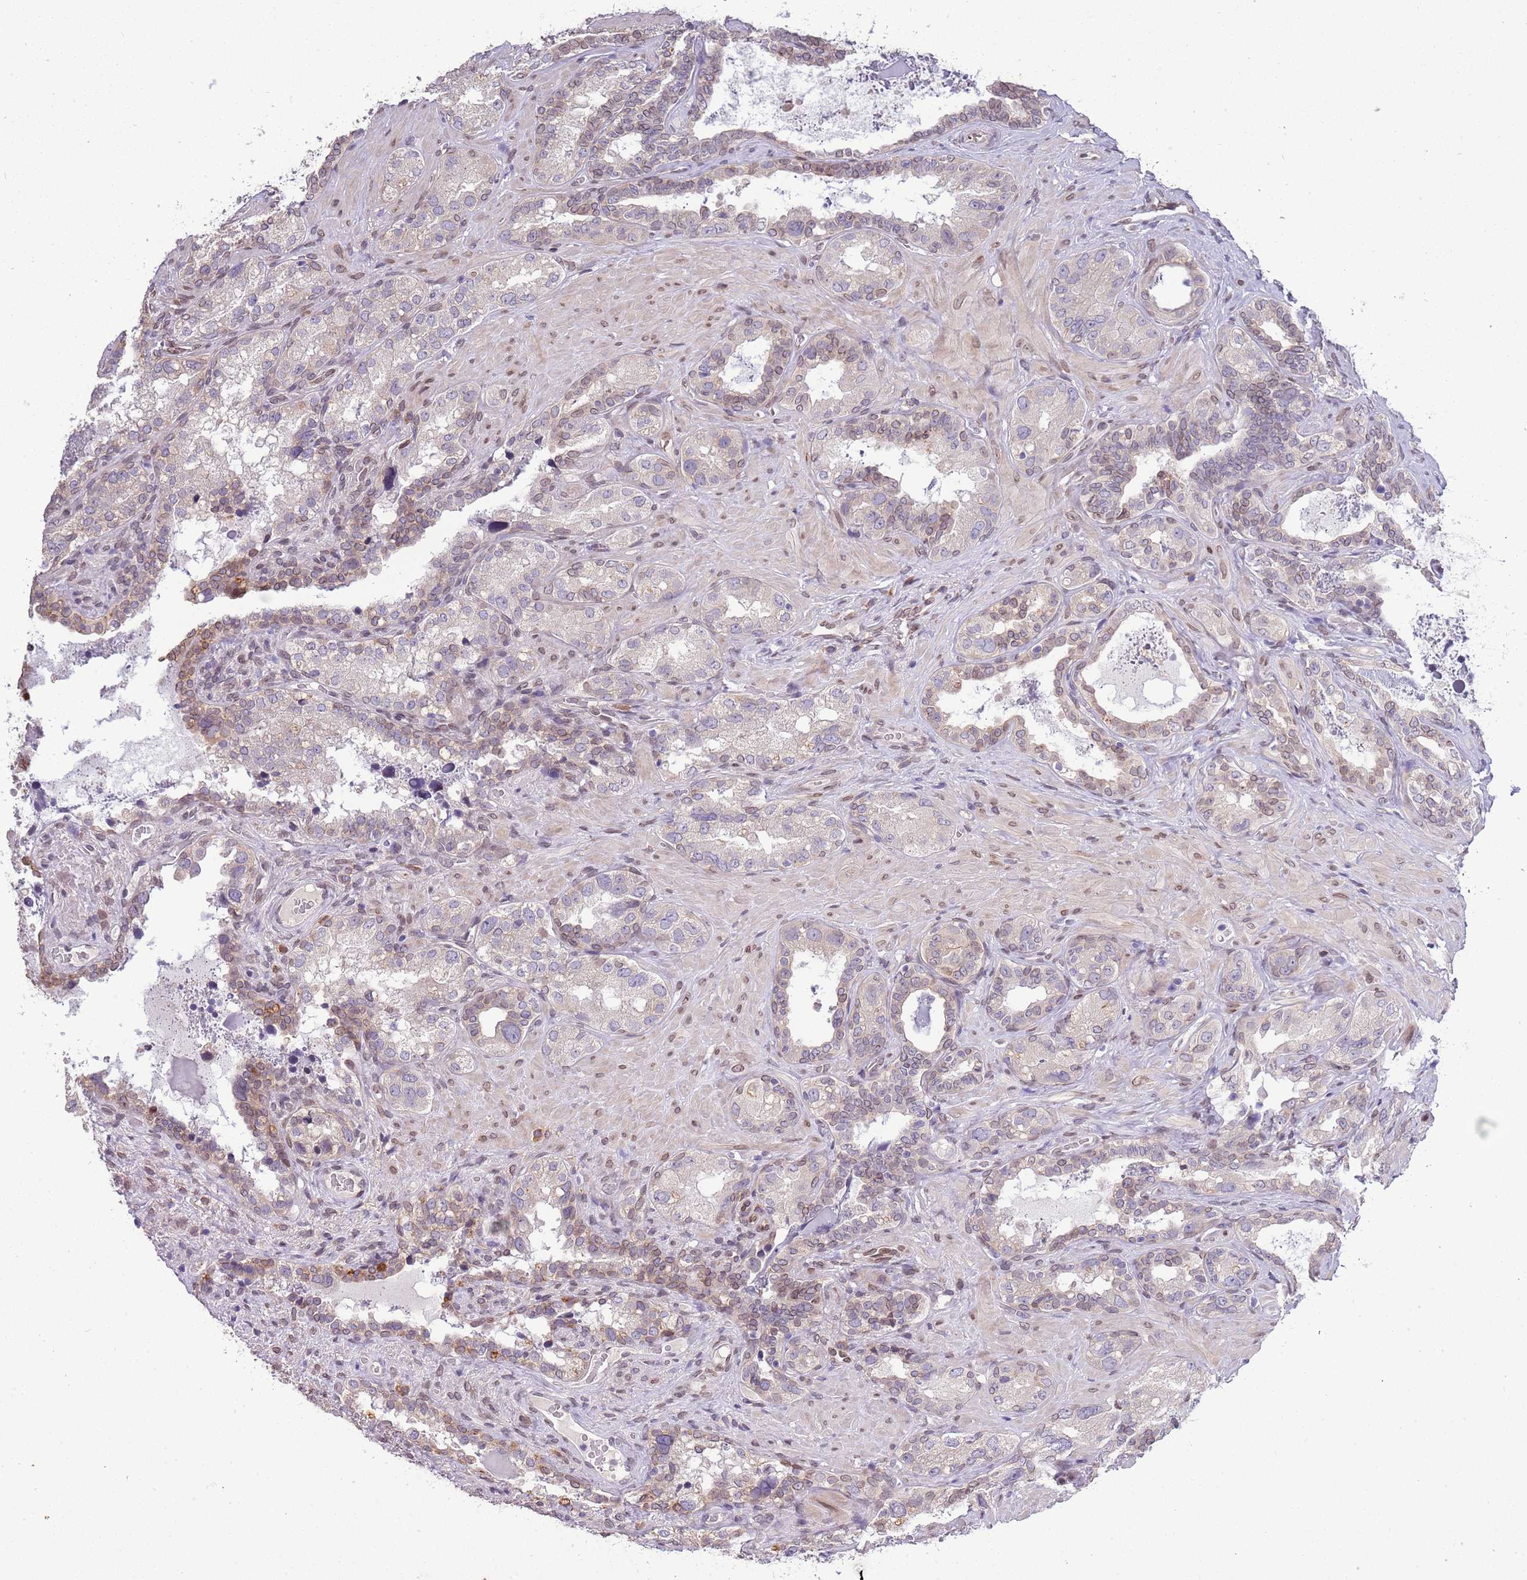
{"staining": {"intensity": "weak", "quantity": "<25%", "location": "nuclear"}, "tissue": "seminal vesicle", "cell_type": "Glandular cells", "image_type": "normal", "snomed": [{"axis": "morphology", "description": "Normal tissue, NOS"}, {"axis": "topography", "description": "Seminal veicle"}, {"axis": "topography", "description": "Peripheral nerve tissue"}], "caption": "The image shows no staining of glandular cells in normal seminal vesicle.", "gene": "ZNF665", "patient": {"sex": "male", "age": 67}}